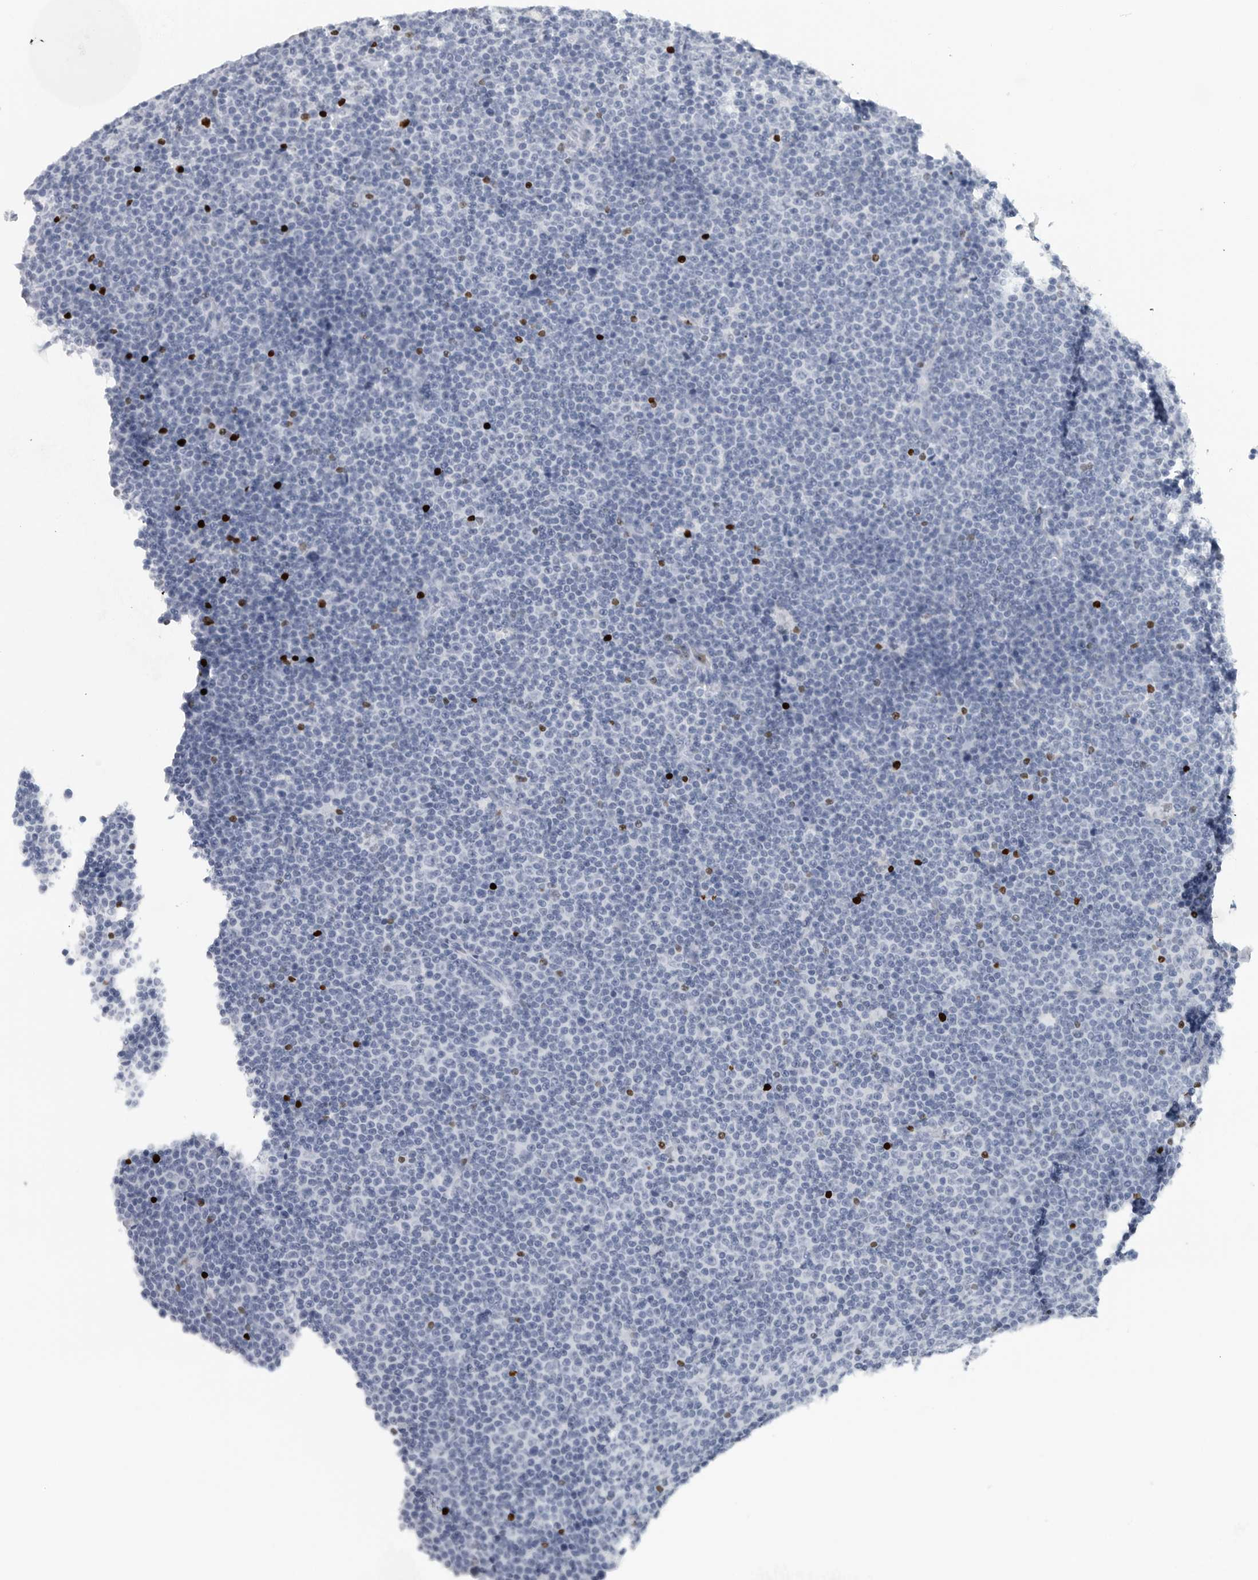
{"staining": {"intensity": "negative", "quantity": "none", "location": "none"}, "tissue": "lymphoma", "cell_type": "Tumor cells", "image_type": "cancer", "snomed": [{"axis": "morphology", "description": "Malignant lymphoma, non-Hodgkin's type, Low grade"}, {"axis": "topography", "description": "Lymph node"}], "caption": "Immunohistochemistry (IHC) image of malignant lymphoma, non-Hodgkin's type (low-grade) stained for a protein (brown), which displays no expression in tumor cells.", "gene": "SATB2", "patient": {"sex": "female", "age": 67}}